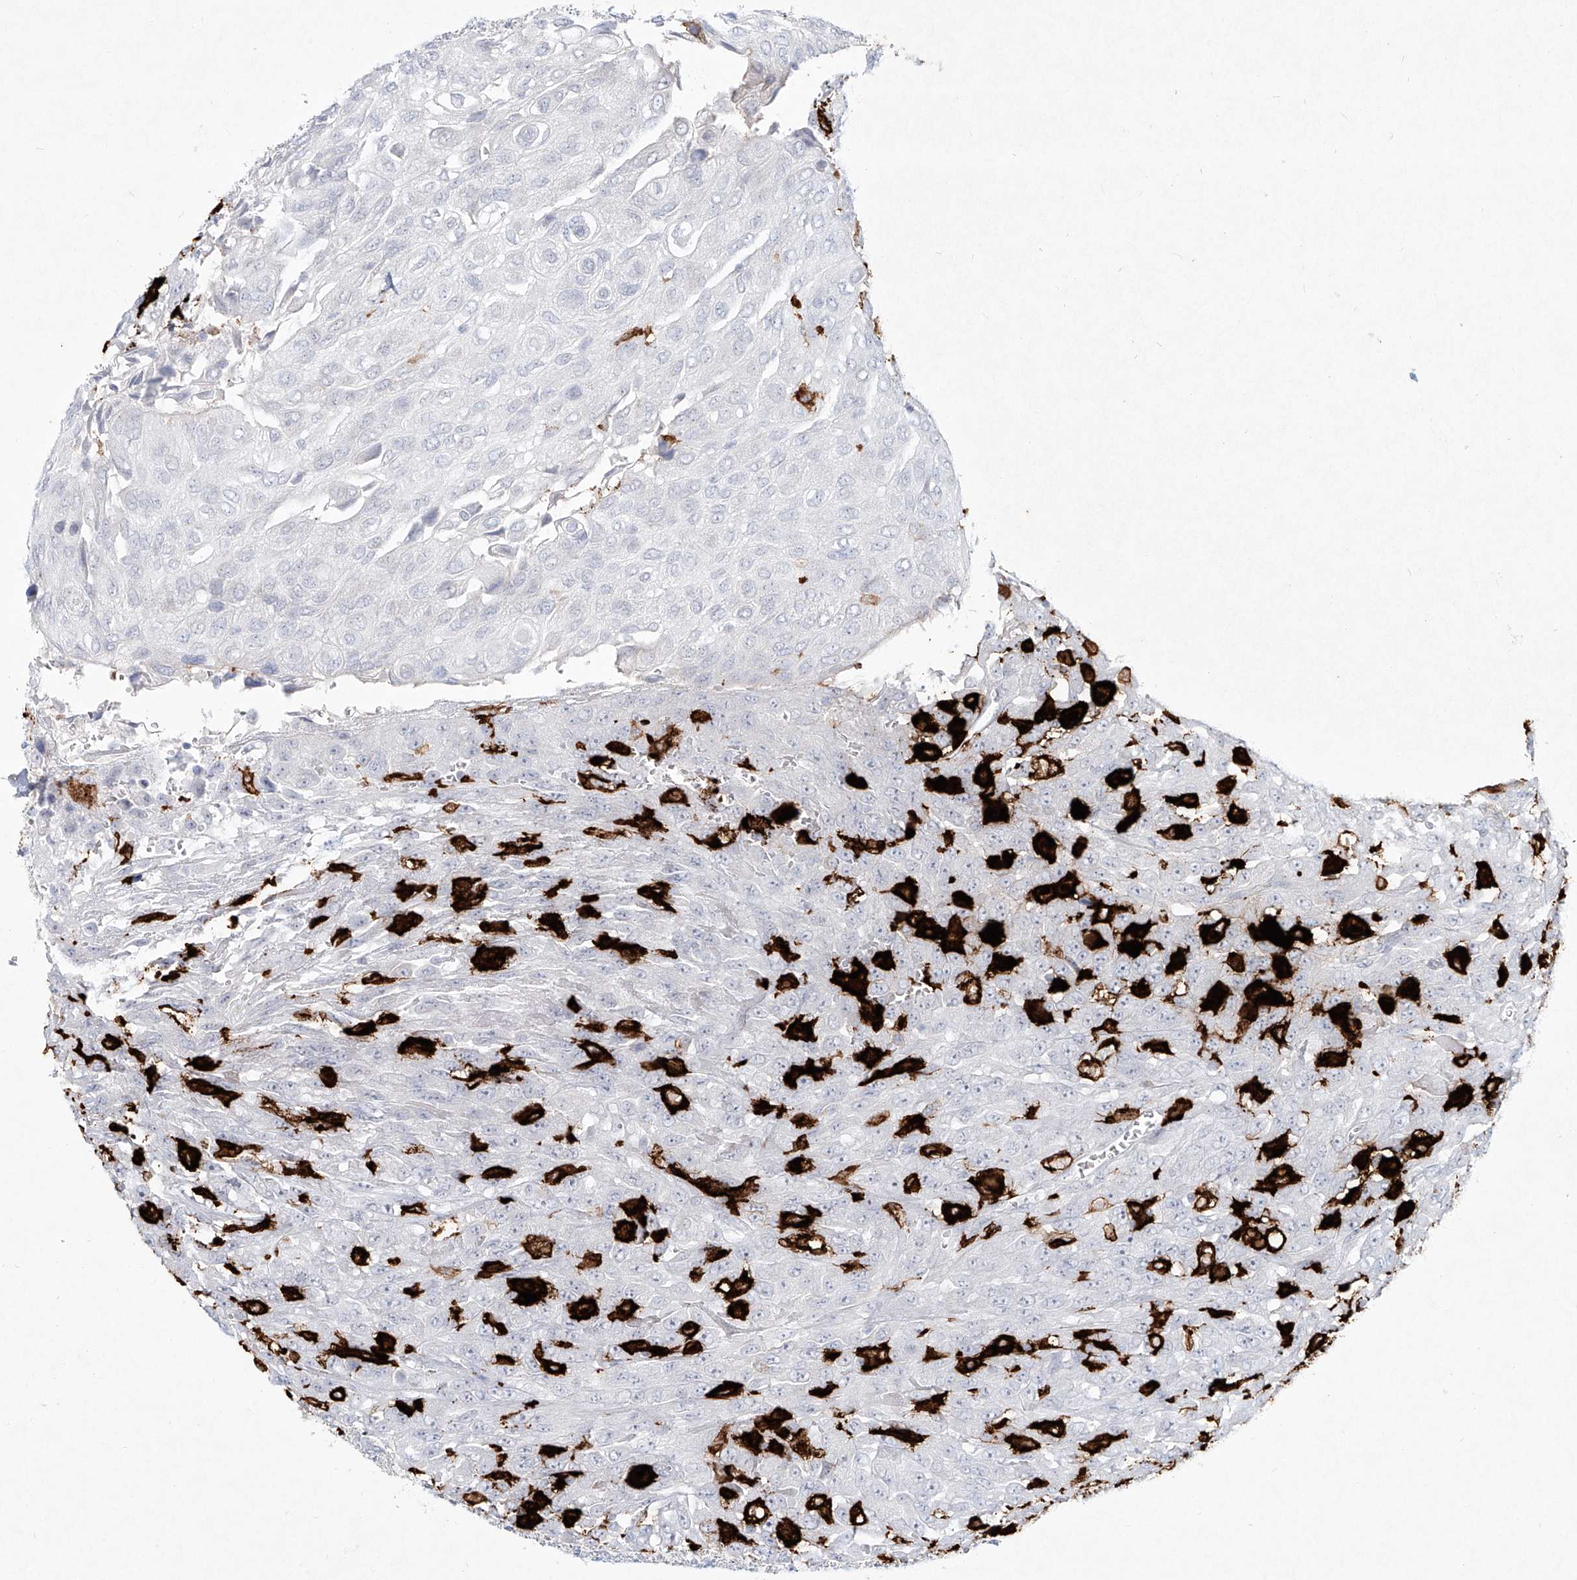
{"staining": {"intensity": "negative", "quantity": "none", "location": "none"}, "tissue": "urothelial cancer", "cell_type": "Tumor cells", "image_type": "cancer", "snomed": [{"axis": "morphology", "description": "Urothelial carcinoma, High grade"}, {"axis": "topography", "description": "Urinary bladder"}], "caption": "Immunohistochemical staining of human urothelial cancer shows no significant positivity in tumor cells.", "gene": "CD209", "patient": {"sex": "male", "age": 66}}